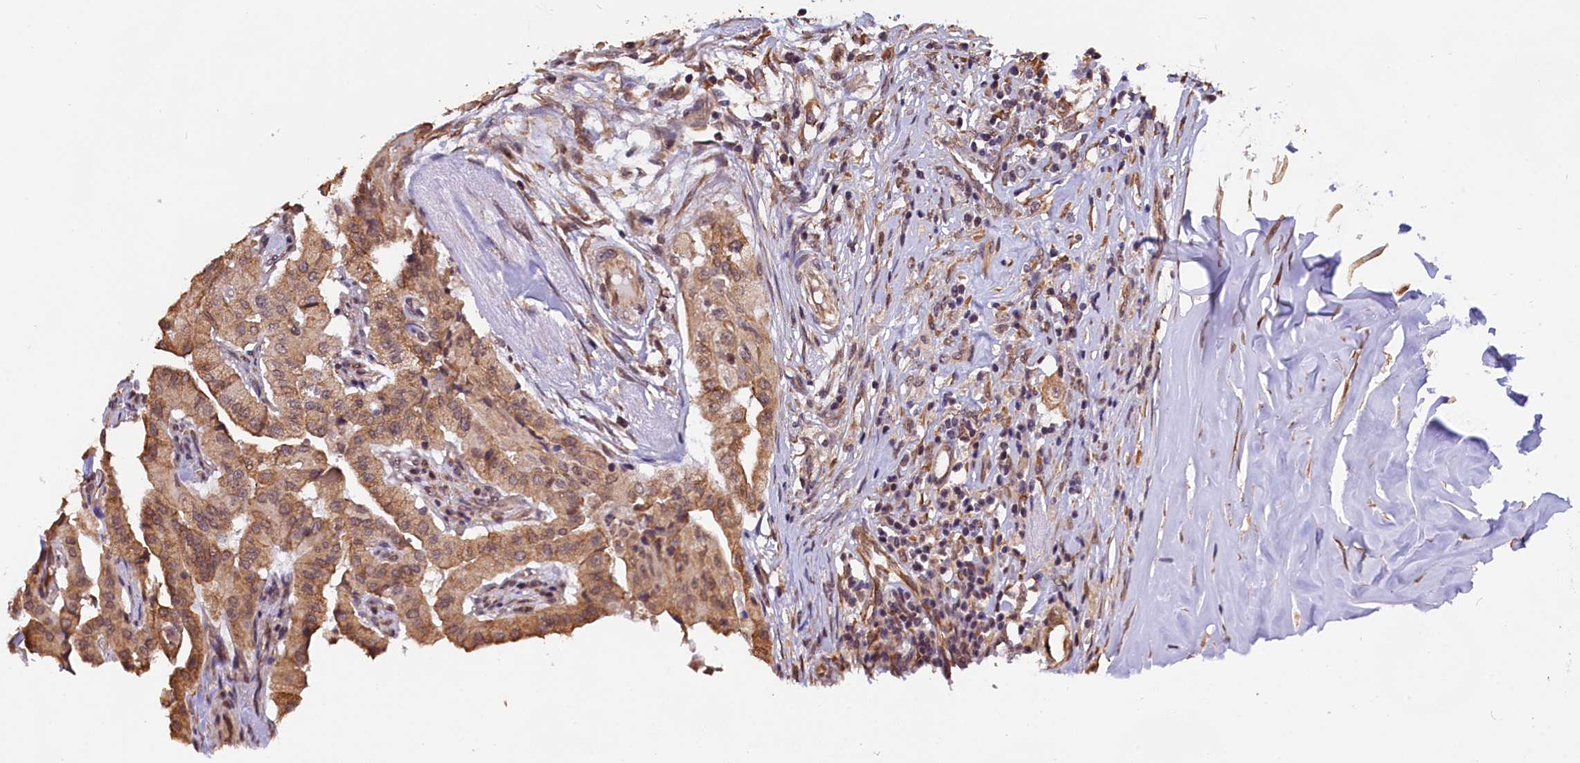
{"staining": {"intensity": "moderate", "quantity": ">75%", "location": "cytoplasmic/membranous,nuclear"}, "tissue": "thyroid cancer", "cell_type": "Tumor cells", "image_type": "cancer", "snomed": [{"axis": "morphology", "description": "Papillary adenocarcinoma, NOS"}, {"axis": "topography", "description": "Thyroid gland"}], "caption": "The photomicrograph demonstrates a brown stain indicating the presence of a protein in the cytoplasmic/membranous and nuclear of tumor cells in thyroid cancer (papillary adenocarcinoma).", "gene": "ZC3H4", "patient": {"sex": "female", "age": 59}}